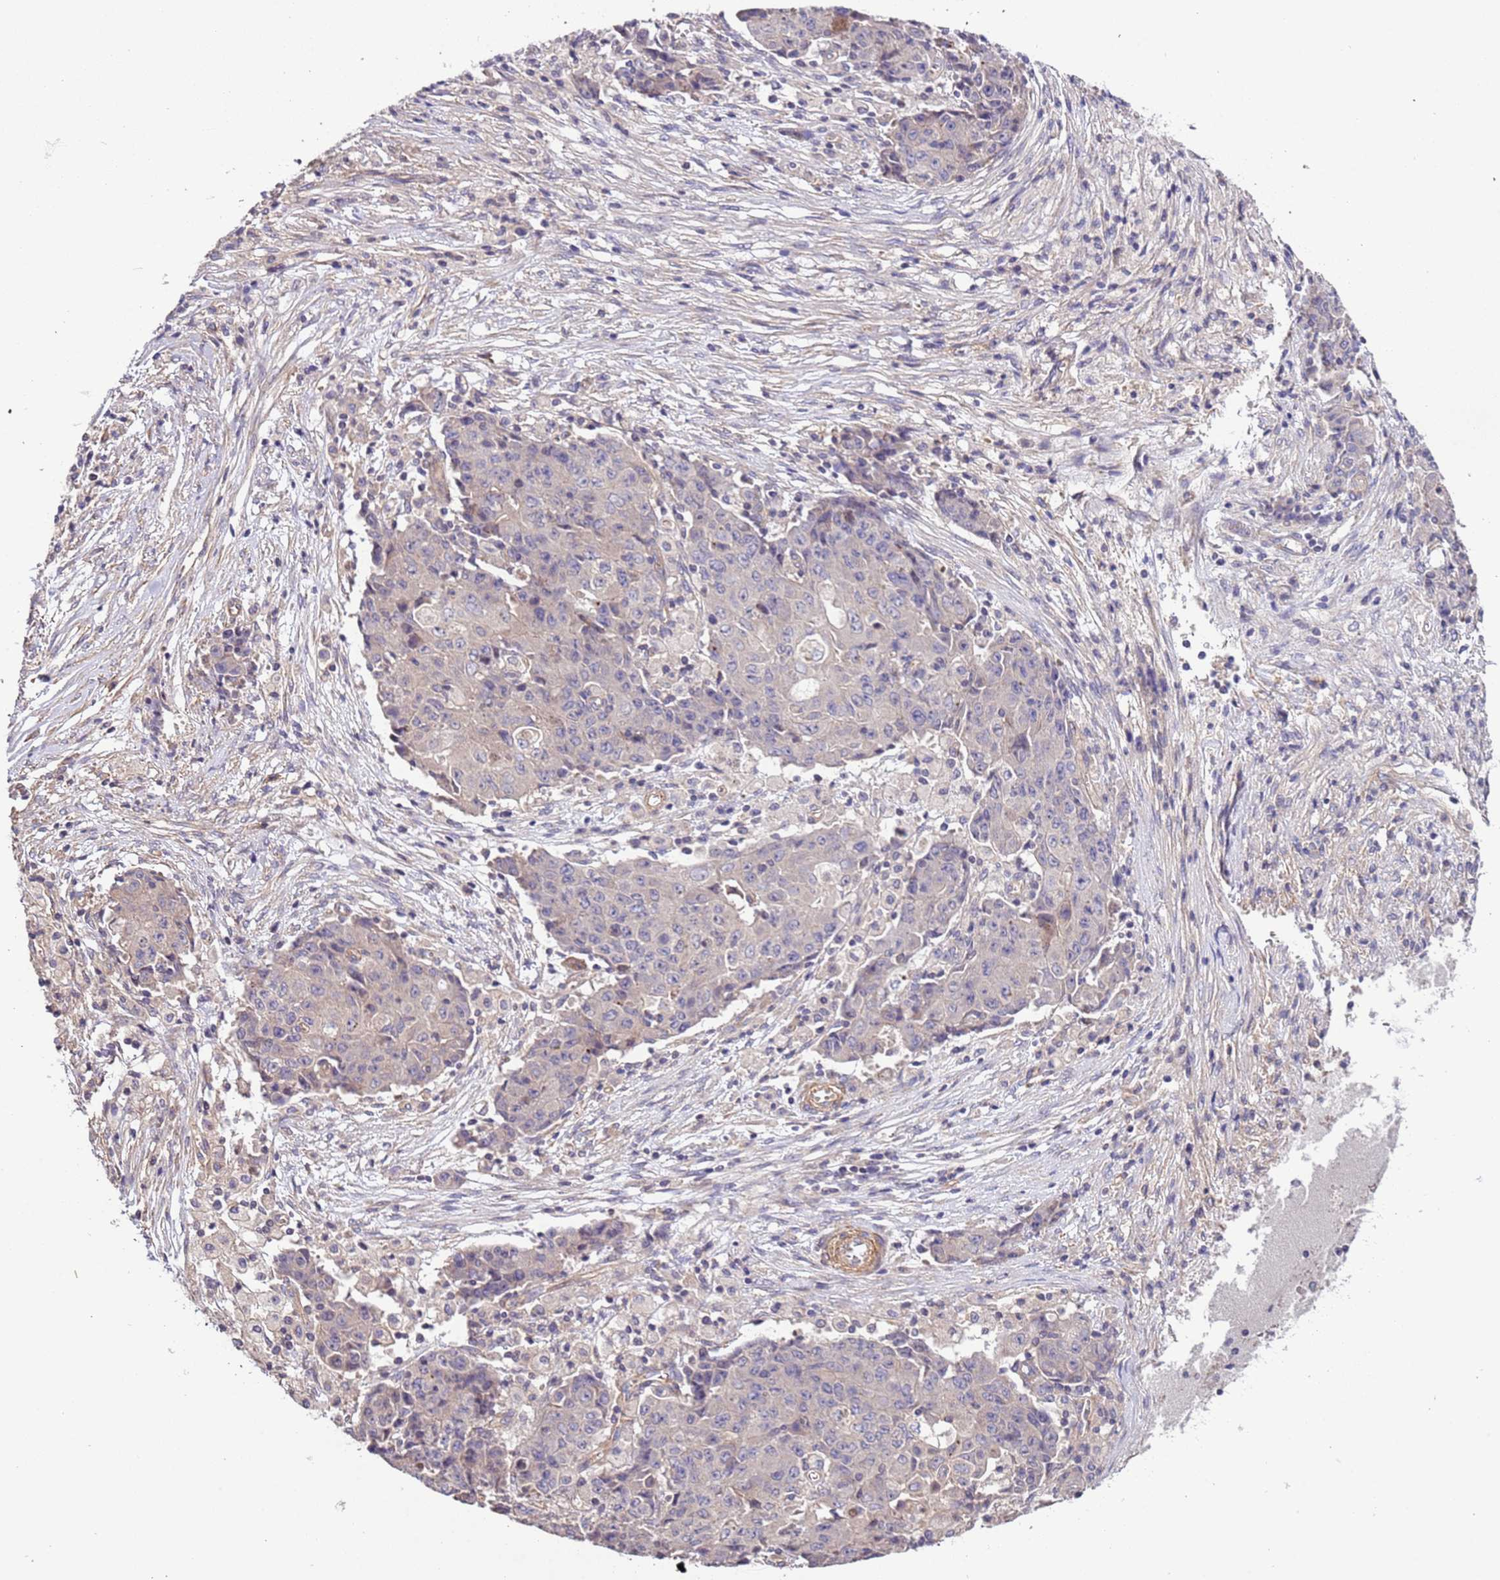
{"staining": {"intensity": "negative", "quantity": "none", "location": "none"}, "tissue": "ovarian cancer", "cell_type": "Tumor cells", "image_type": "cancer", "snomed": [{"axis": "morphology", "description": "Carcinoma, endometroid"}, {"axis": "topography", "description": "Ovary"}], "caption": "The image demonstrates no staining of tumor cells in ovarian endometroid carcinoma.", "gene": "LAMB4", "patient": {"sex": "female", "age": 42}}